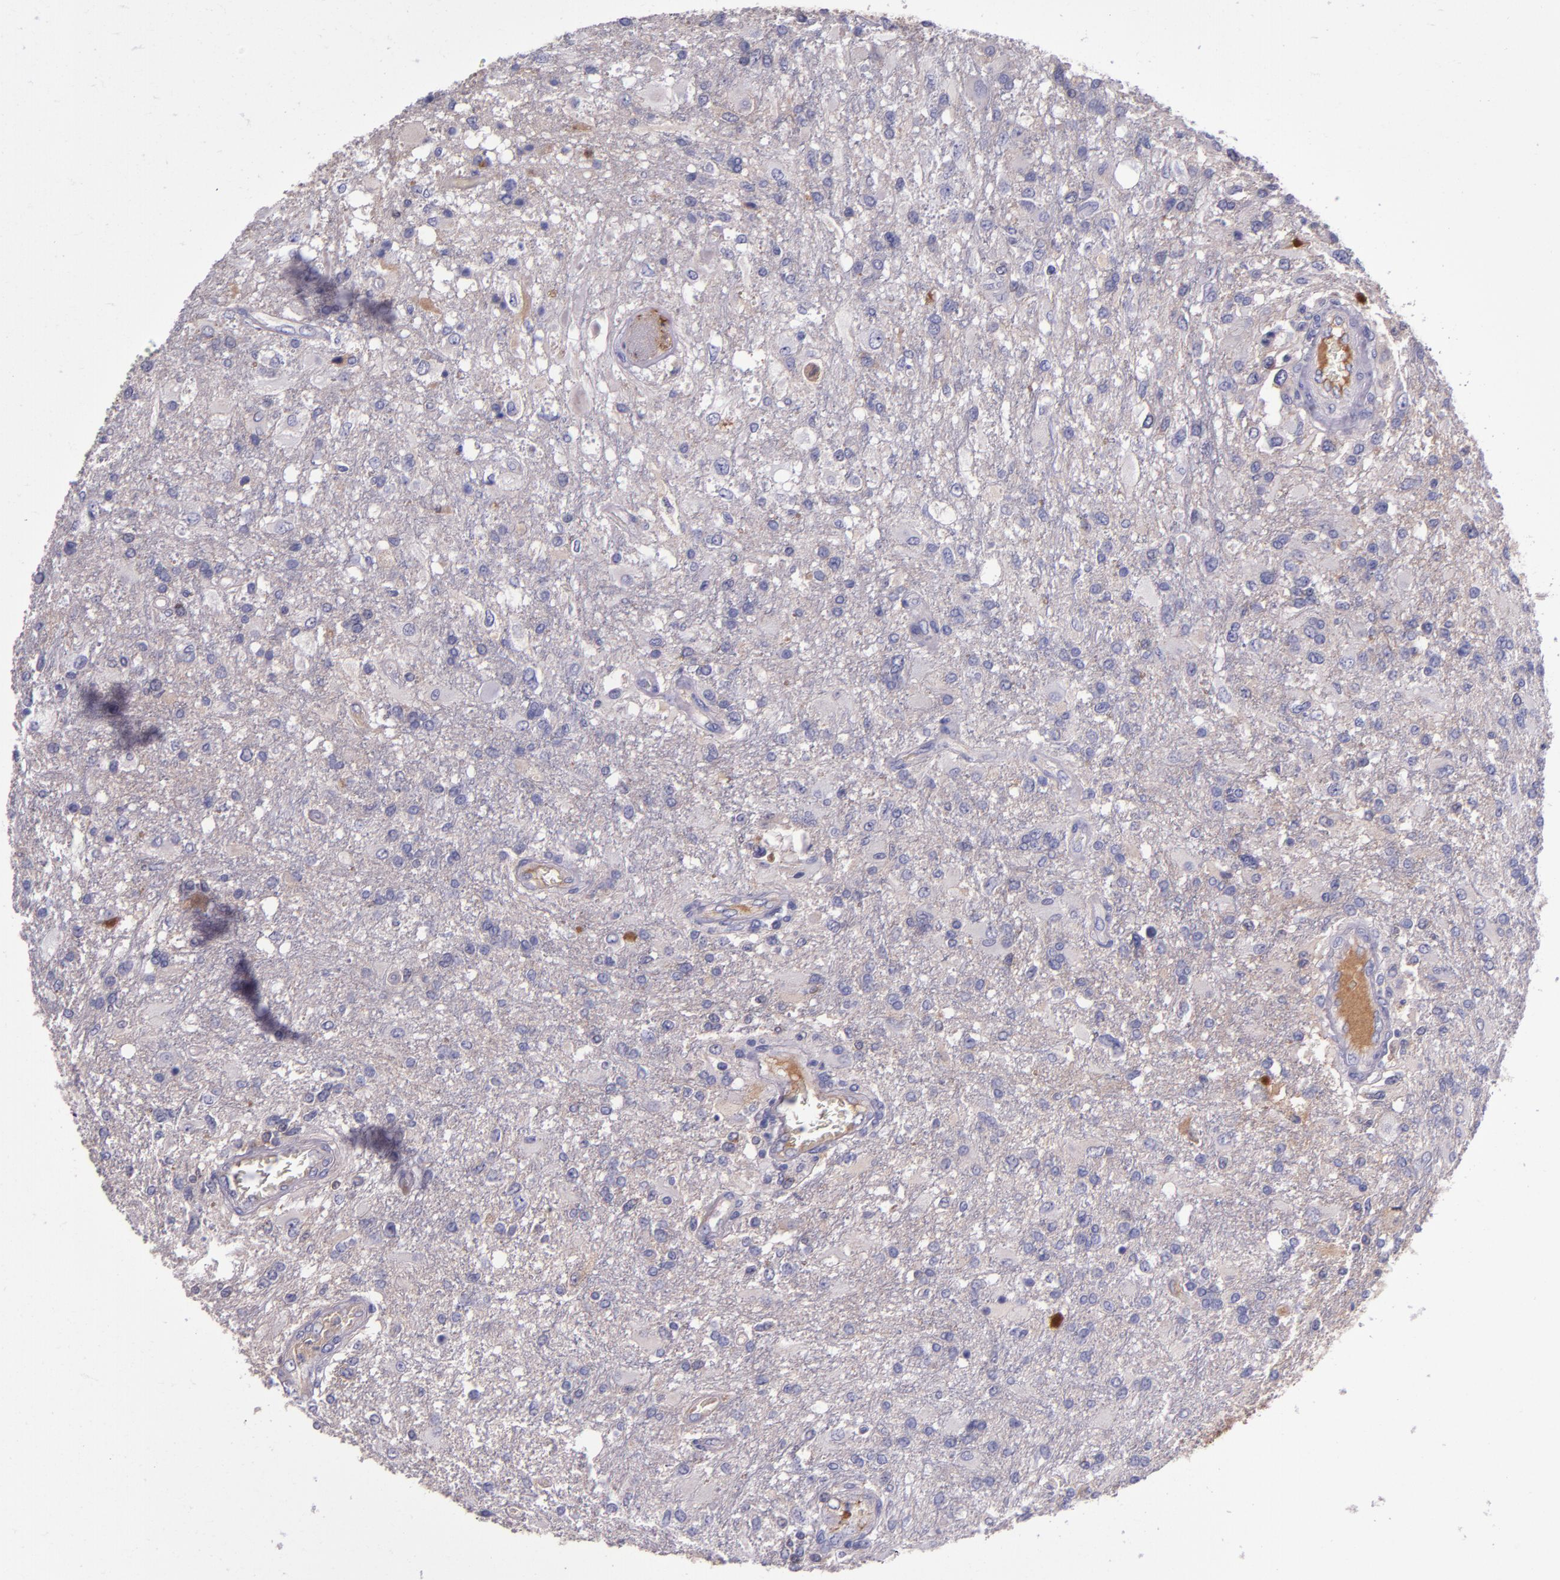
{"staining": {"intensity": "weak", "quantity": "<25%", "location": "cytoplasmic/membranous"}, "tissue": "glioma", "cell_type": "Tumor cells", "image_type": "cancer", "snomed": [{"axis": "morphology", "description": "Glioma, malignant, High grade"}, {"axis": "topography", "description": "Cerebral cortex"}], "caption": "High power microscopy micrograph of an immunohistochemistry (IHC) photomicrograph of malignant glioma (high-grade), revealing no significant expression in tumor cells.", "gene": "CLEC3B", "patient": {"sex": "male", "age": 79}}